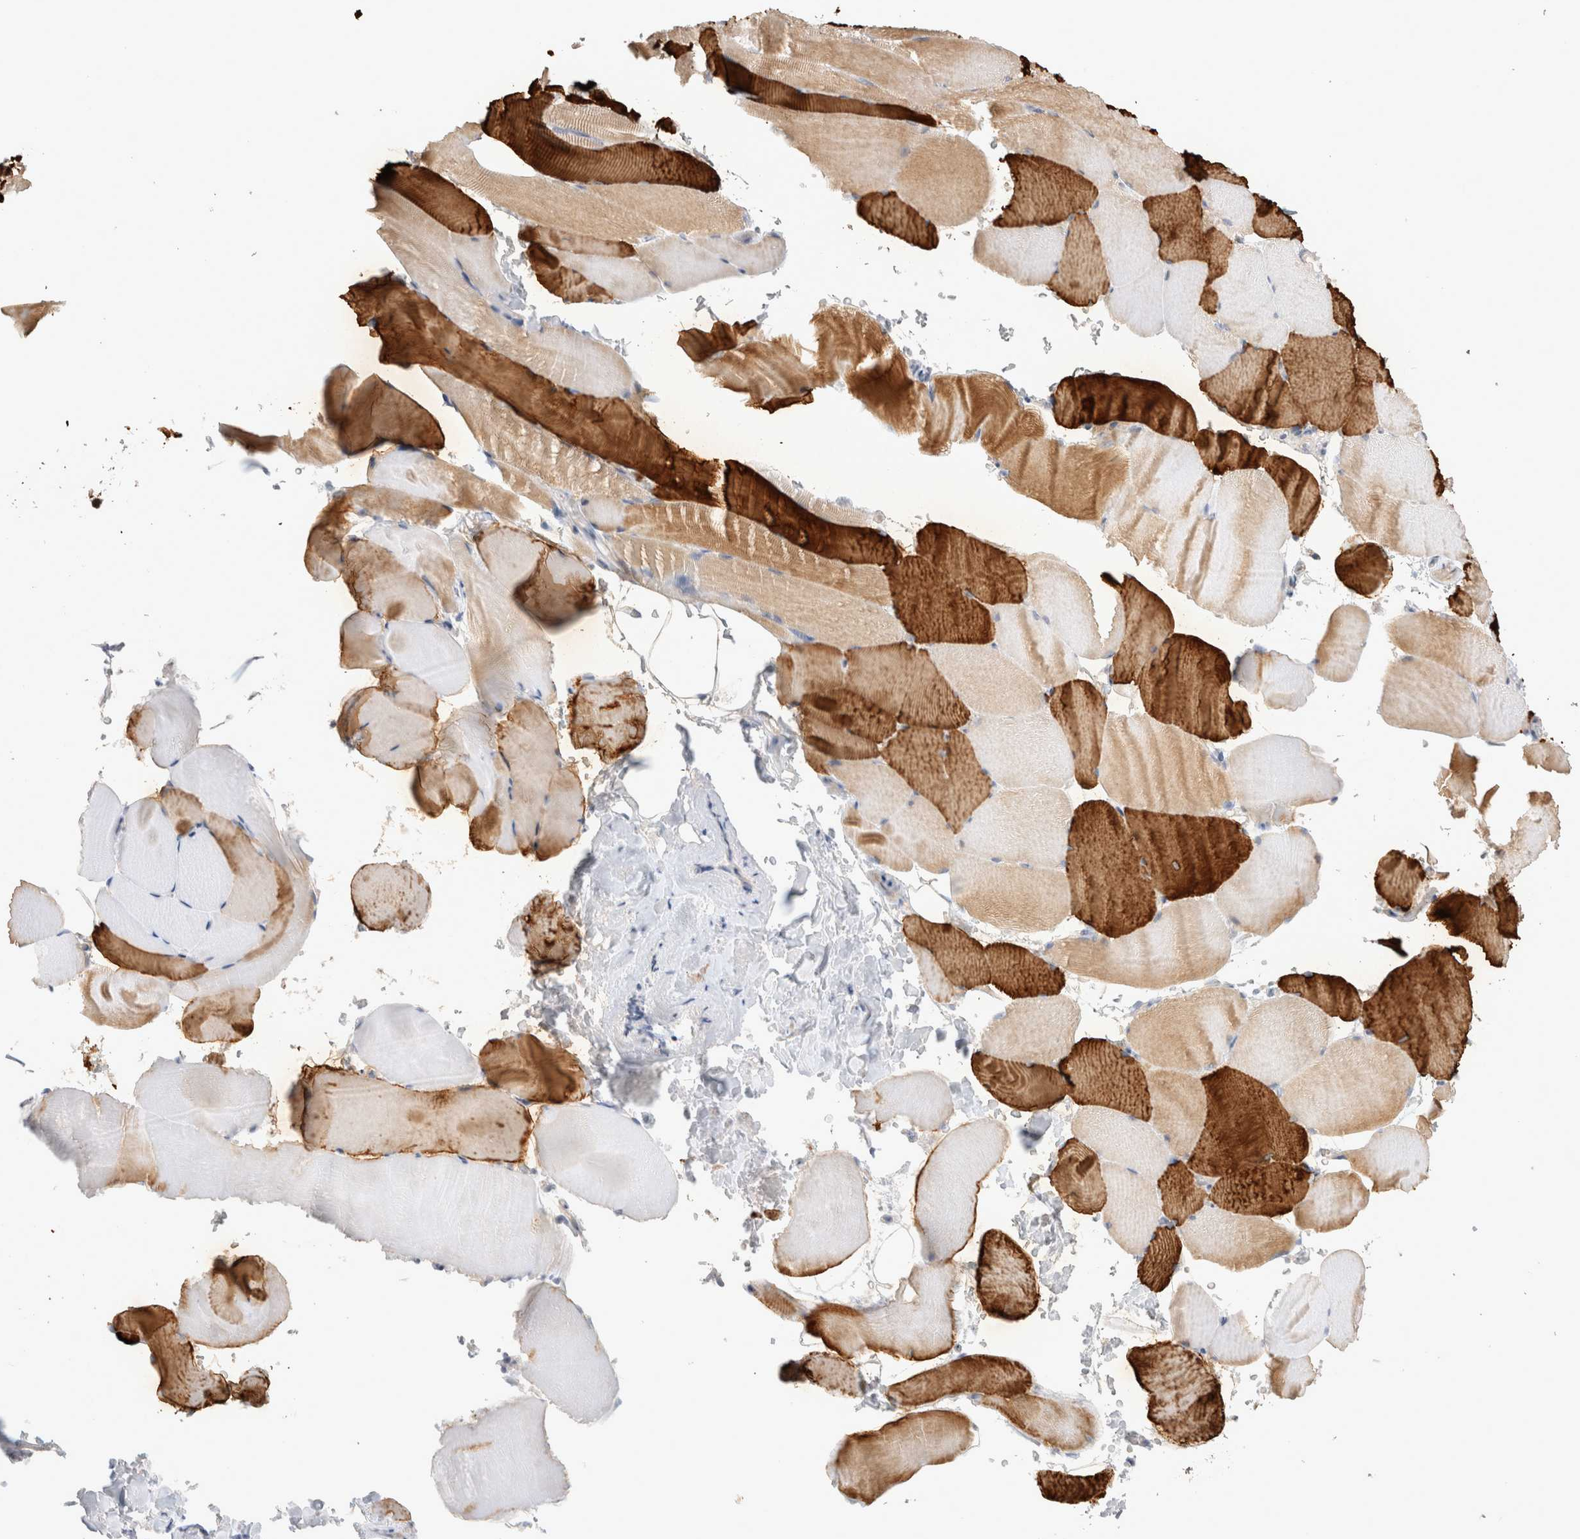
{"staining": {"intensity": "strong", "quantity": "25%-75%", "location": "cytoplasmic/membranous"}, "tissue": "skeletal muscle", "cell_type": "Myocytes", "image_type": "normal", "snomed": [{"axis": "morphology", "description": "Normal tissue, NOS"}, {"axis": "topography", "description": "Skeletal muscle"}, {"axis": "topography", "description": "Parathyroid gland"}], "caption": "Immunohistochemical staining of unremarkable human skeletal muscle exhibits 25%-75% levels of strong cytoplasmic/membranous protein staining in about 25%-75% of myocytes. (DAB = brown stain, brightfield microscopy at high magnification).", "gene": "TCF4", "patient": {"sex": "female", "age": 37}}